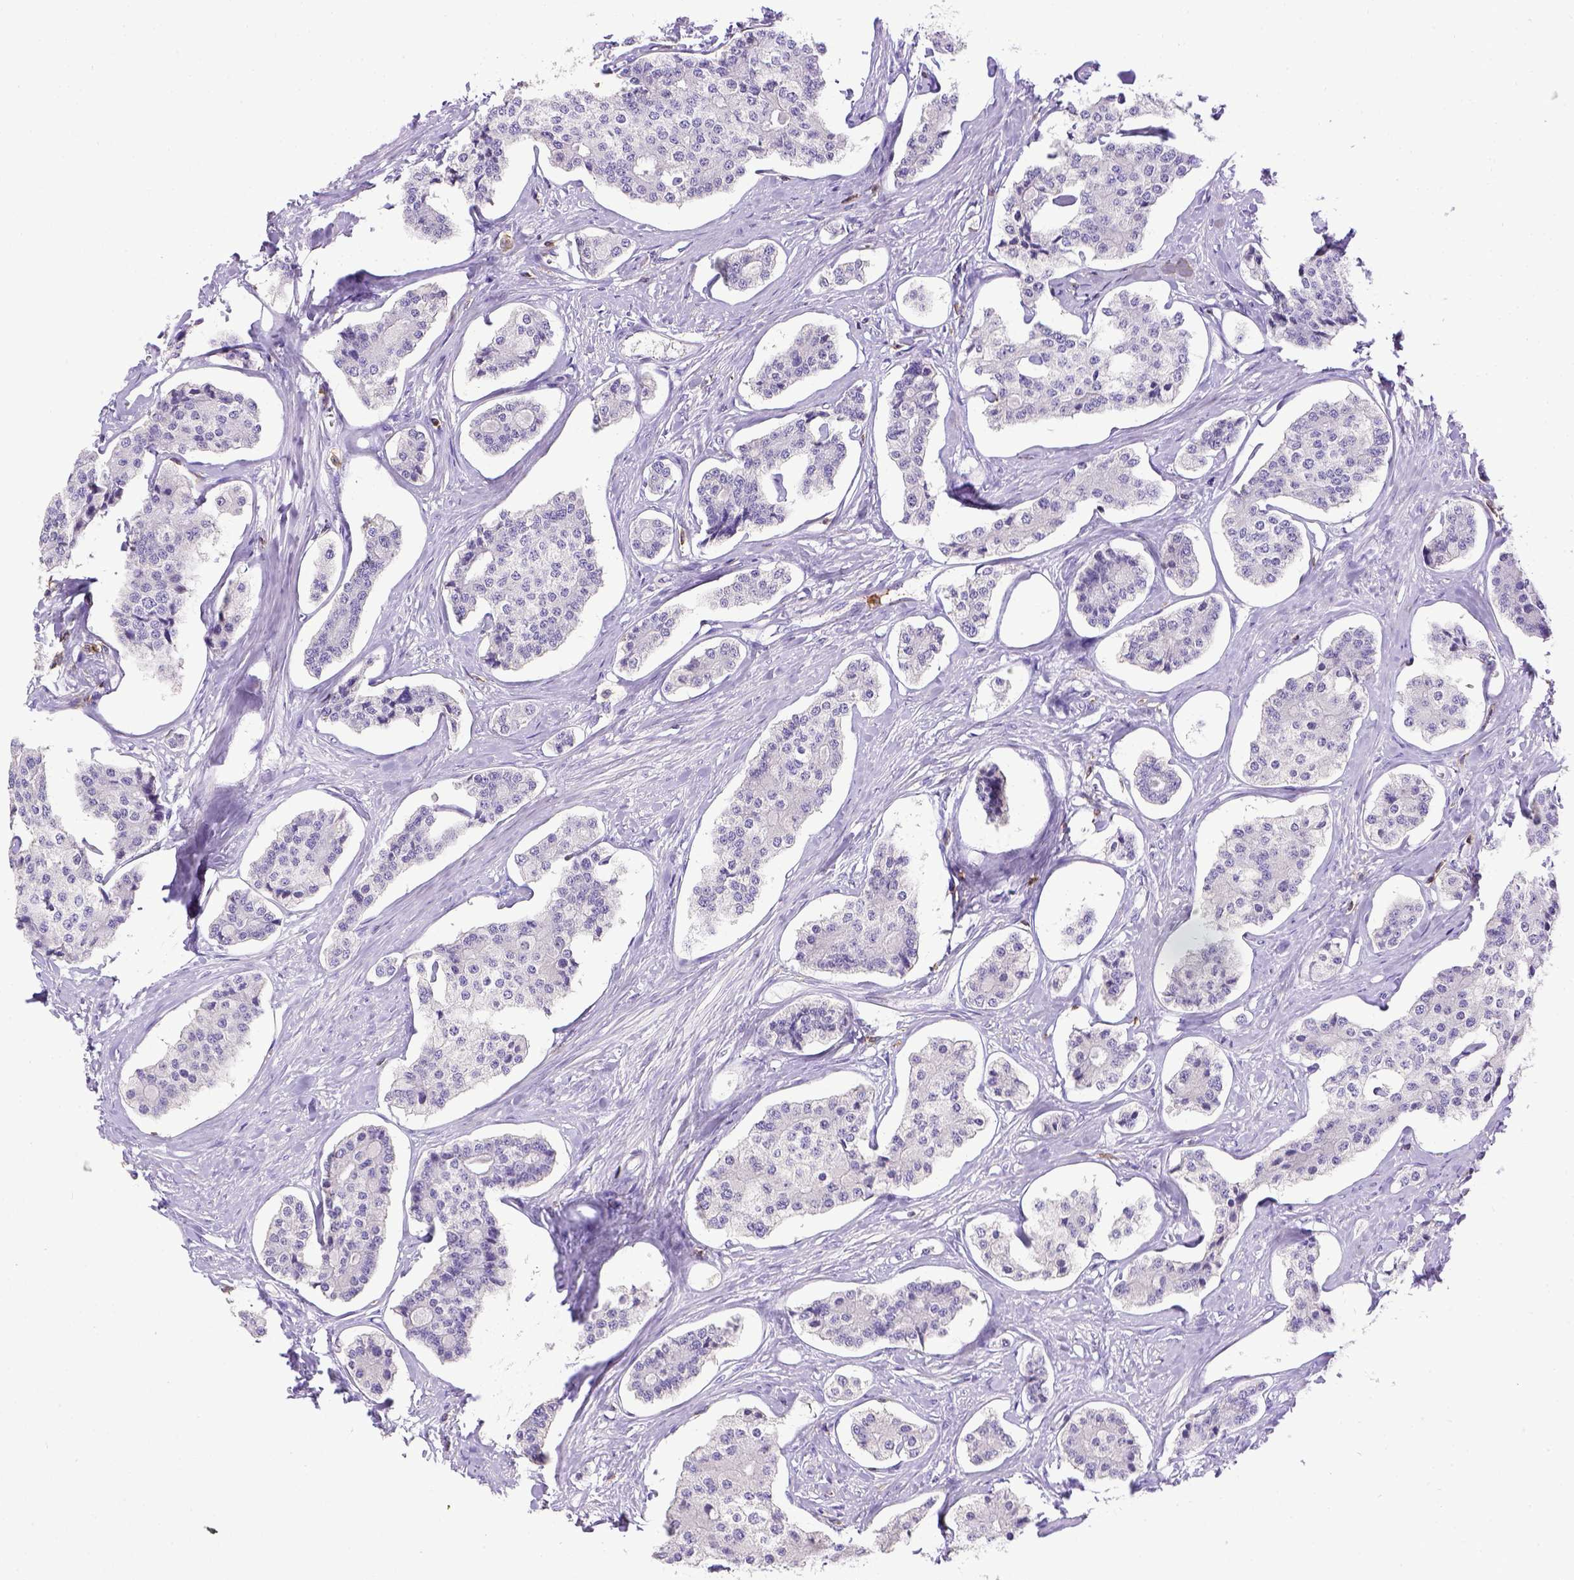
{"staining": {"intensity": "negative", "quantity": "none", "location": "none"}, "tissue": "carcinoid", "cell_type": "Tumor cells", "image_type": "cancer", "snomed": [{"axis": "morphology", "description": "Carcinoid, malignant, NOS"}, {"axis": "topography", "description": "Small intestine"}], "caption": "Human carcinoid stained for a protein using immunohistochemistry (IHC) shows no positivity in tumor cells.", "gene": "CD3E", "patient": {"sex": "female", "age": 65}}